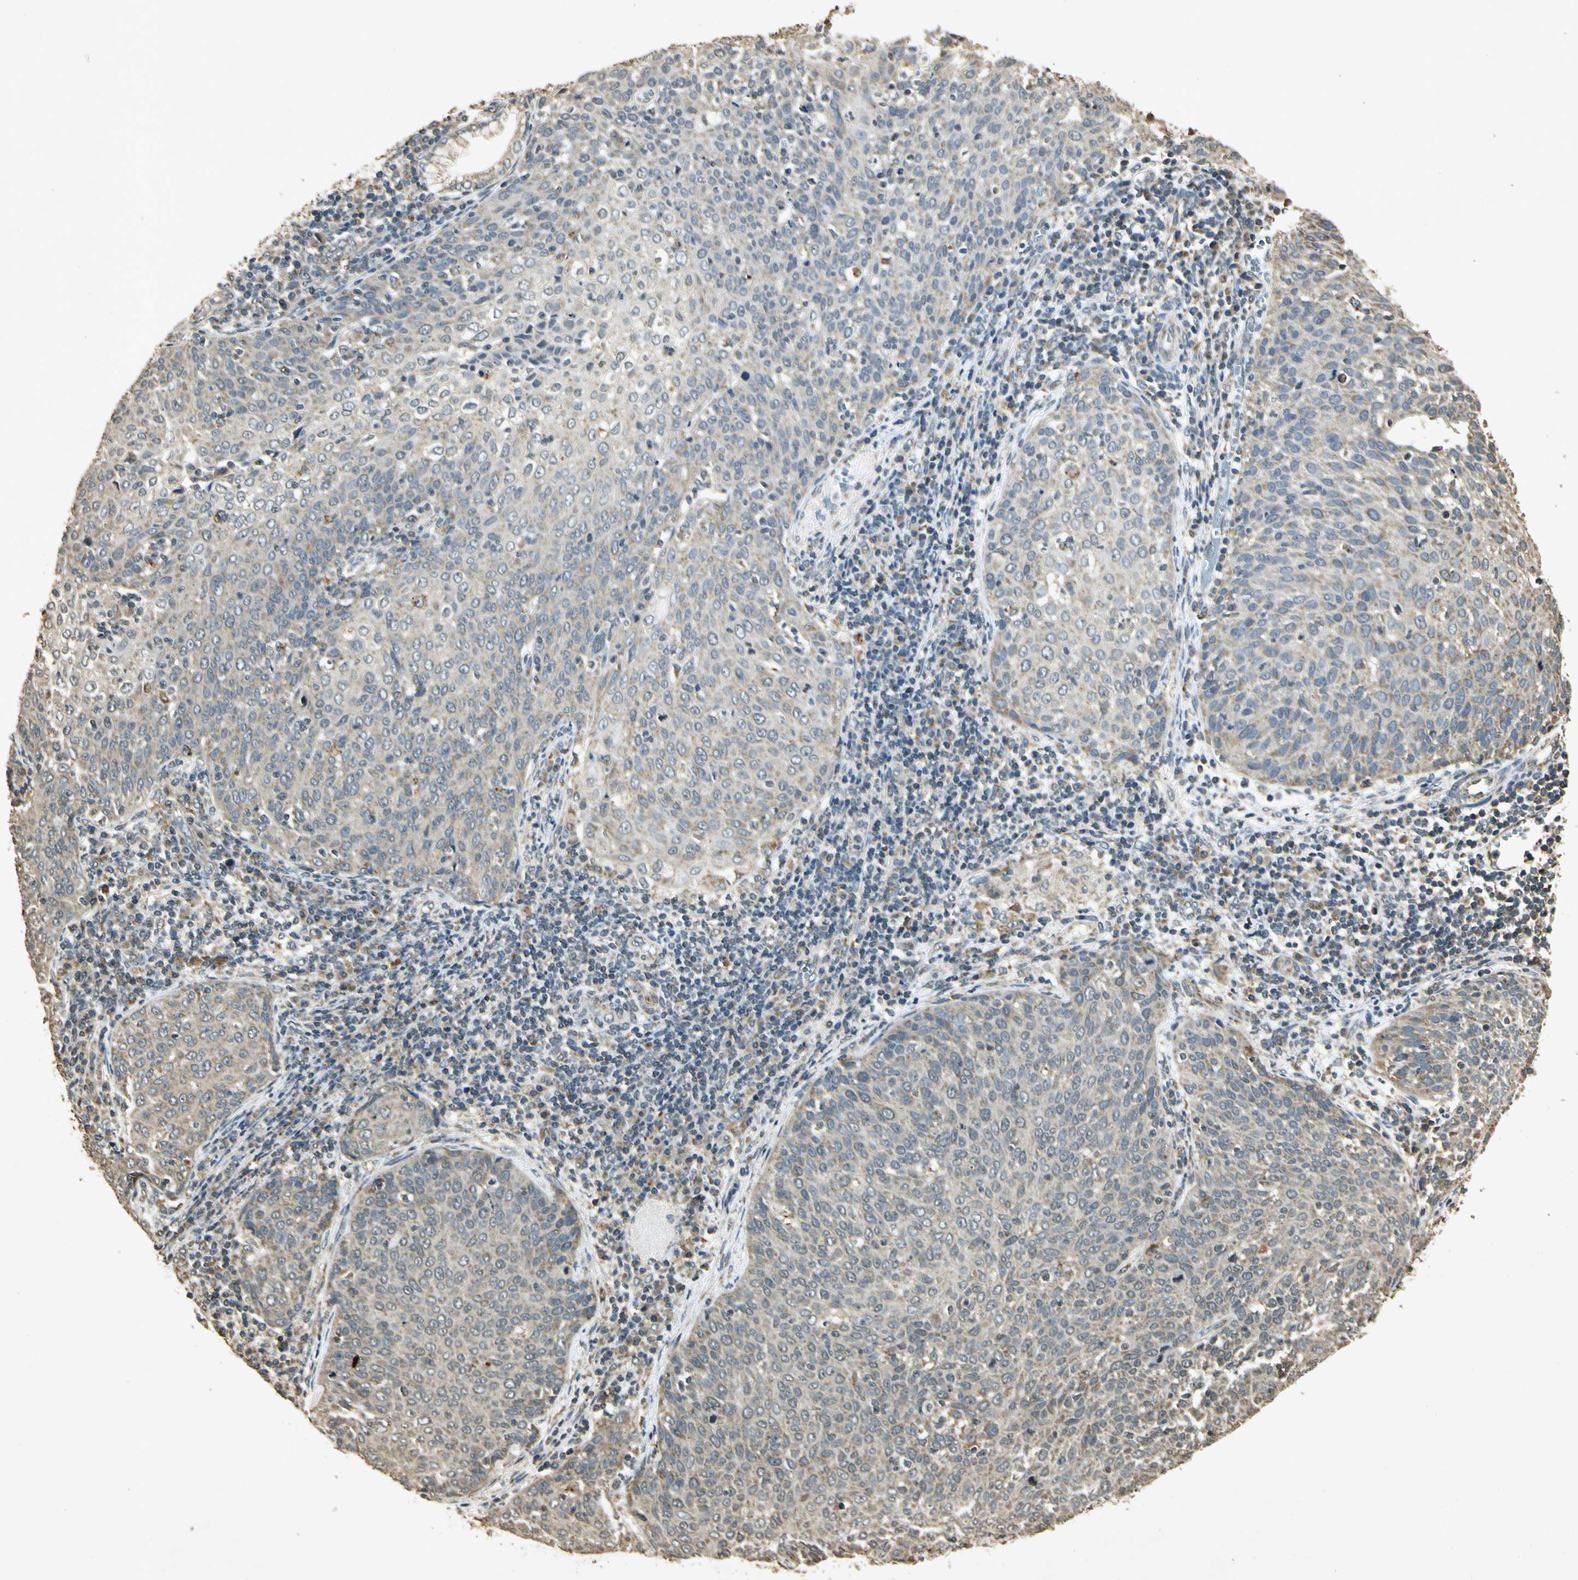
{"staining": {"intensity": "weak", "quantity": "25%-75%", "location": "cytoplasmic/membranous"}, "tissue": "cervical cancer", "cell_type": "Tumor cells", "image_type": "cancer", "snomed": [{"axis": "morphology", "description": "Squamous cell carcinoma, NOS"}, {"axis": "topography", "description": "Cervix"}], "caption": "Weak cytoplasmic/membranous protein expression is appreciated in approximately 25%-75% of tumor cells in cervical cancer (squamous cell carcinoma).", "gene": "PRDX3", "patient": {"sex": "female", "age": 38}}